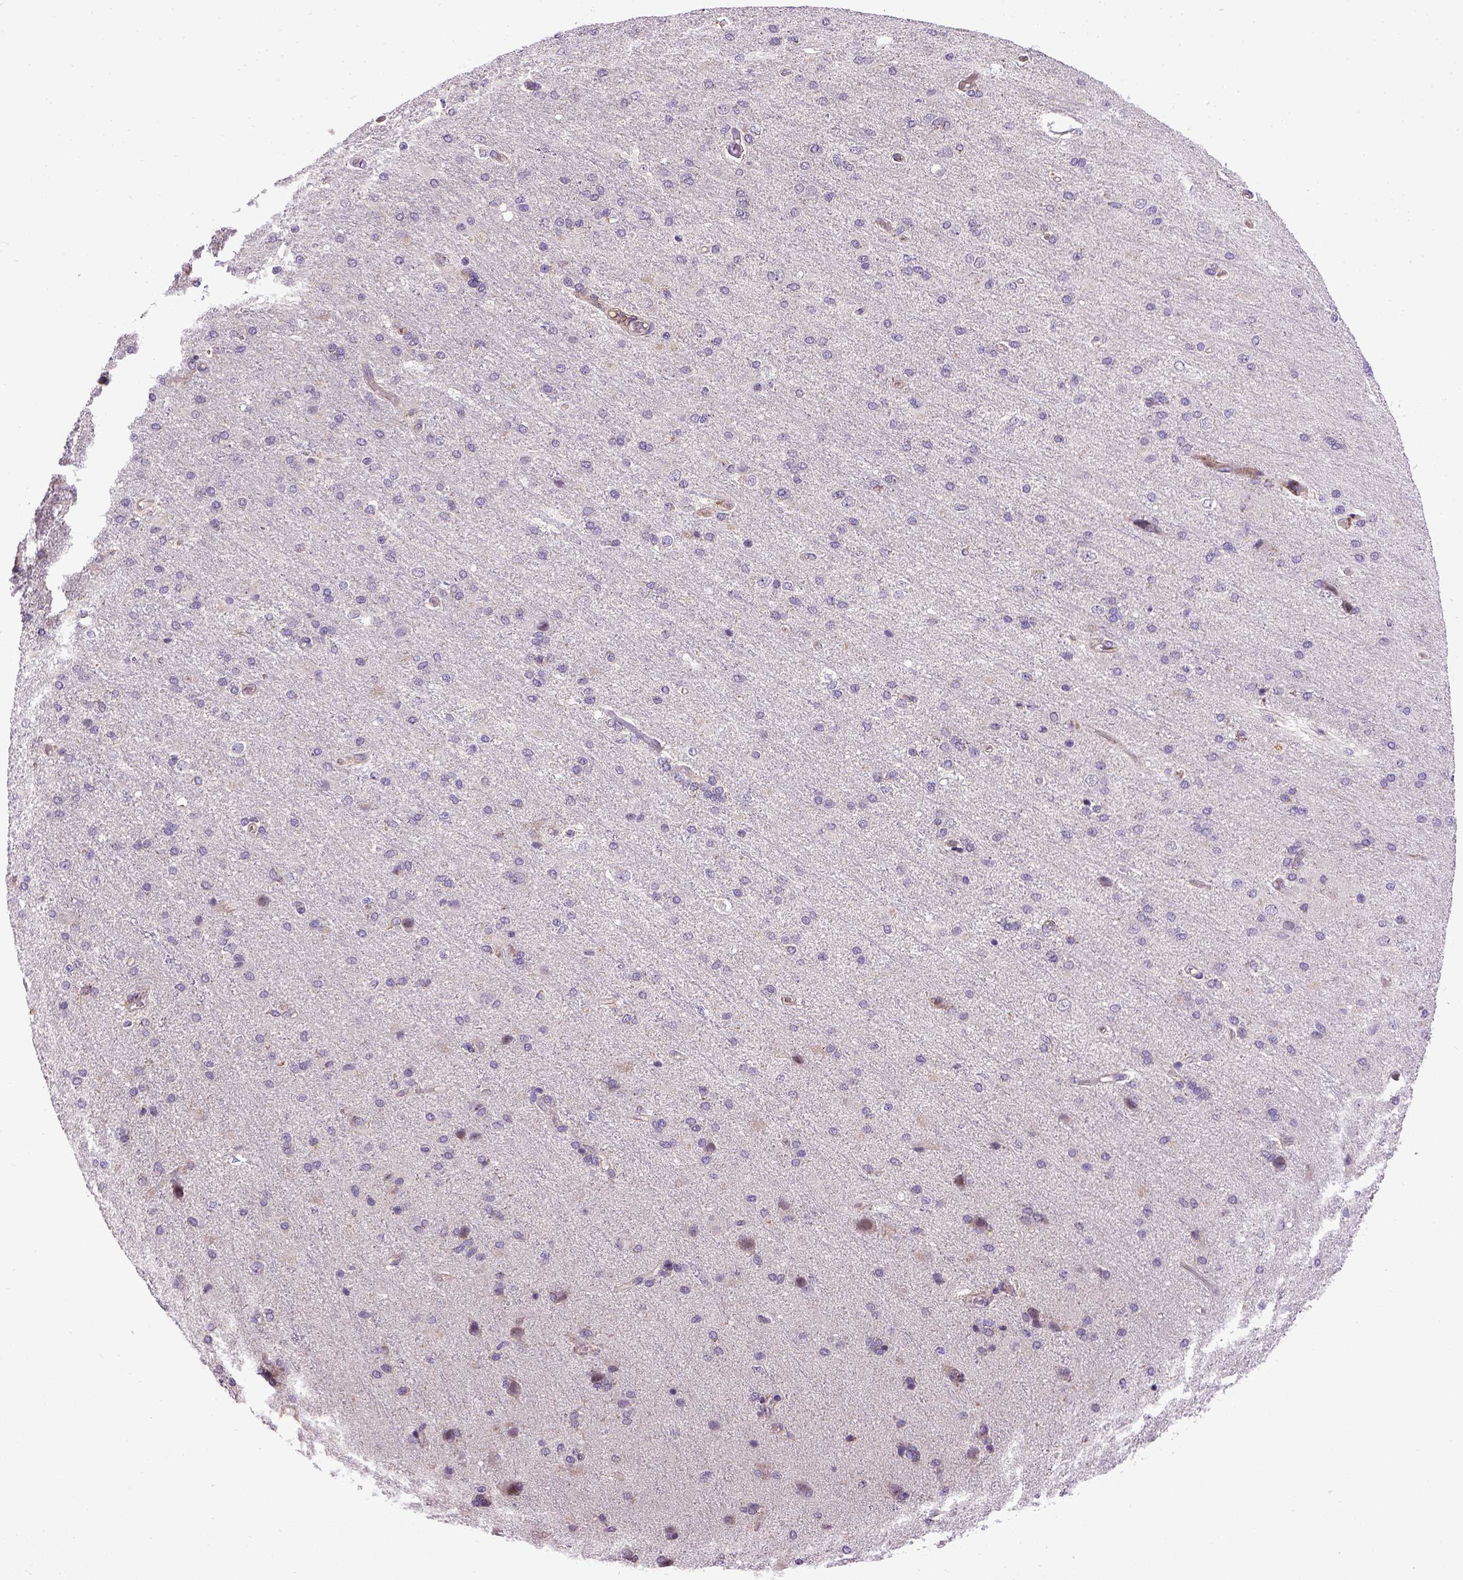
{"staining": {"intensity": "negative", "quantity": "none", "location": "none"}, "tissue": "cerebral cortex", "cell_type": "Endothelial cells", "image_type": "normal", "snomed": [{"axis": "morphology", "description": "Normal tissue, NOS"}, {"axis": "morphology", "description": "Glioma, malignant, High grade"}, {"axis": "topography", "description": "Cerebral cortex"}], "caption": "DAB (3,3'-diaminobenzidine) immunohistochemical staining of unremarkable human cerebral cortex demonstrates no significant staining in endothelial cells. (DAB immunohistochemistry (IHC) visualized using brightfield microscopy, high magnification).", "gene": "ENG", "patient": {"sex": "male", "age": 77}}